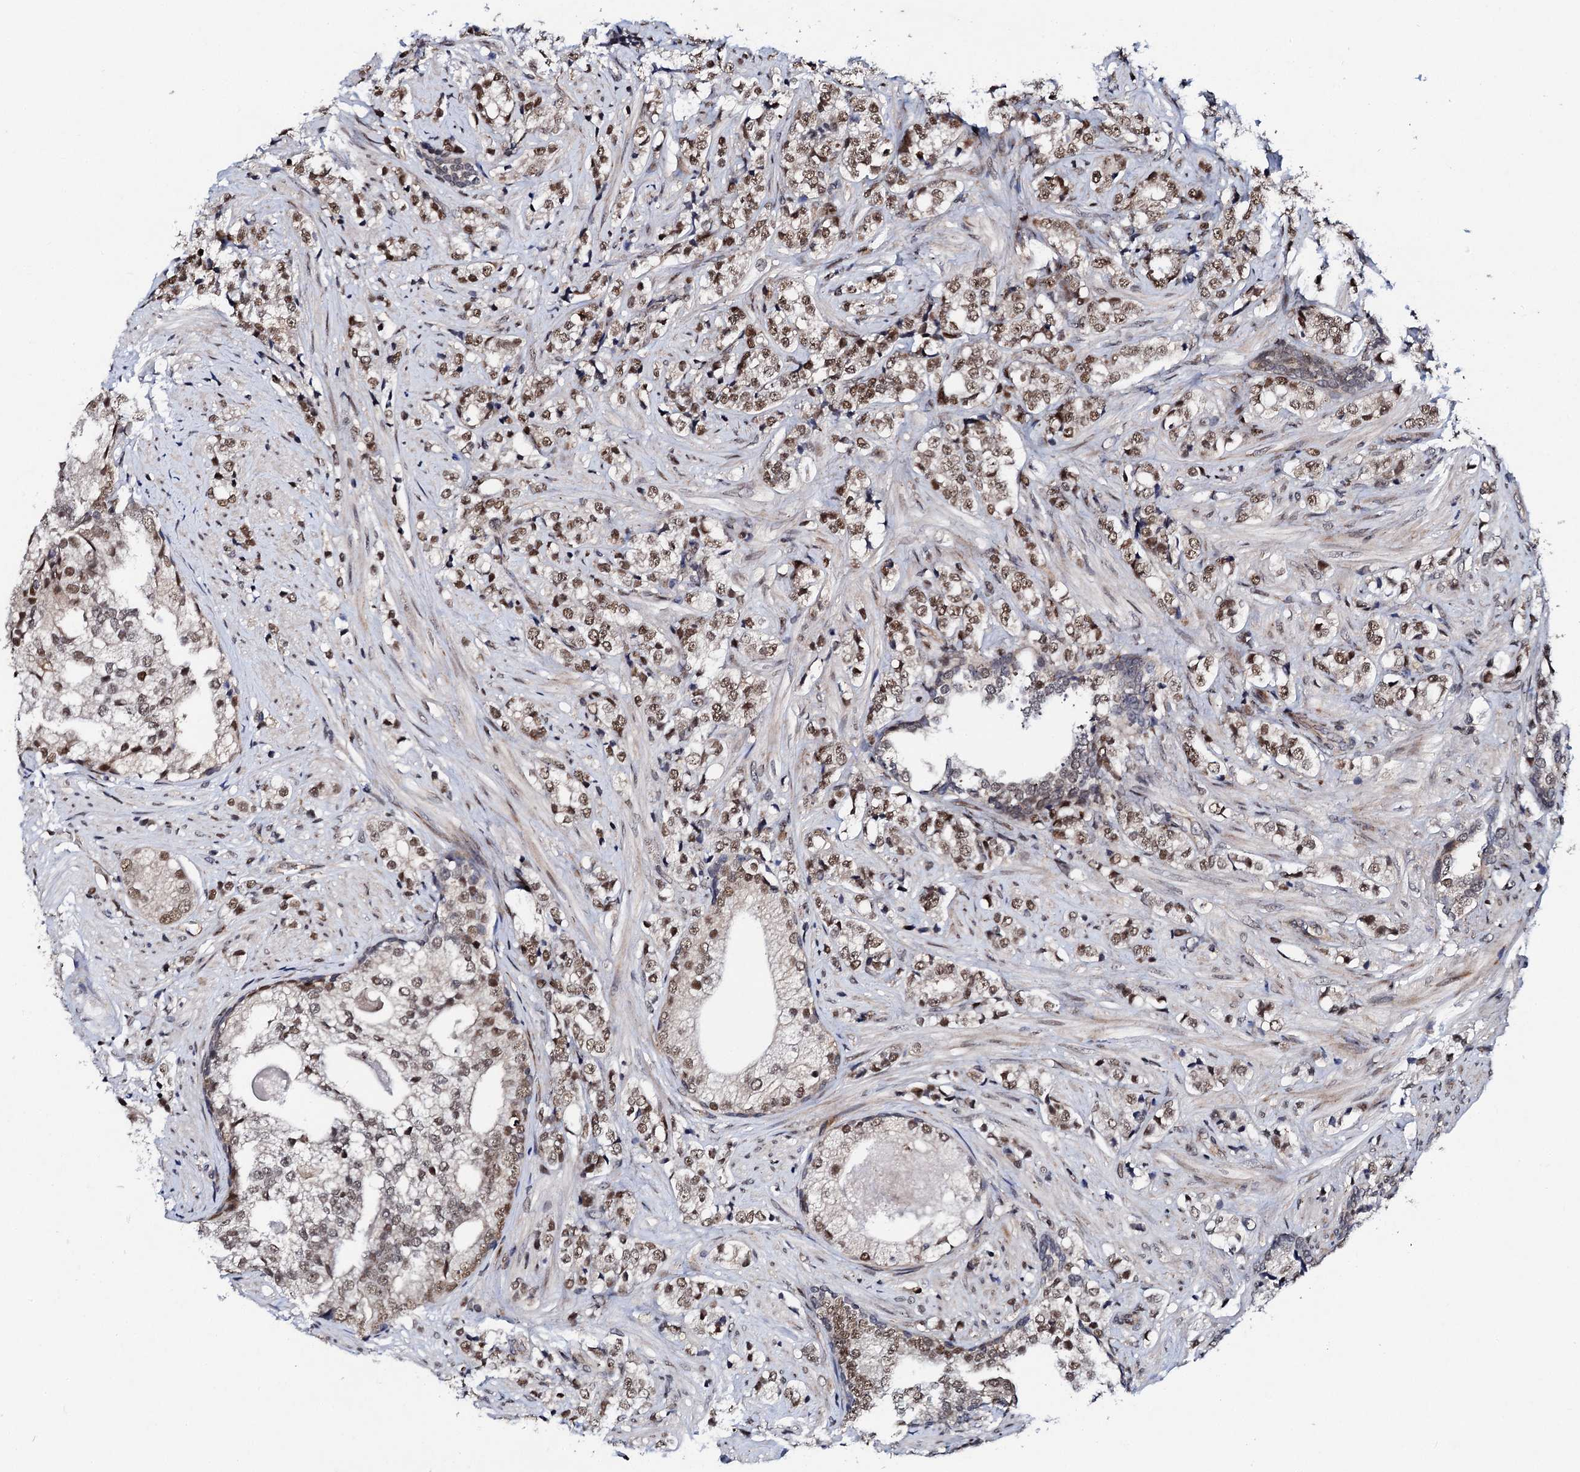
{"staining": {"intensity": "moderate", "quantity": ">75%", "location": "nuclear"}, "tissue": "prostate cancer", "cell_type": "Tumor cells", "image_type": "cancer", "snomed": [{"axis": "morphology", "description": "Adenocarcinoma, High grade"}, {"axis": "topography", "description": "Prostate"}], "caption": "Brown immunohistochemical staining in human prostate cancer demonstrates moderate nuclear positivity in approximately >75% of tumor cells.", "gene": "CSTF3", "patient": {"sex": "male", "age": 69}}